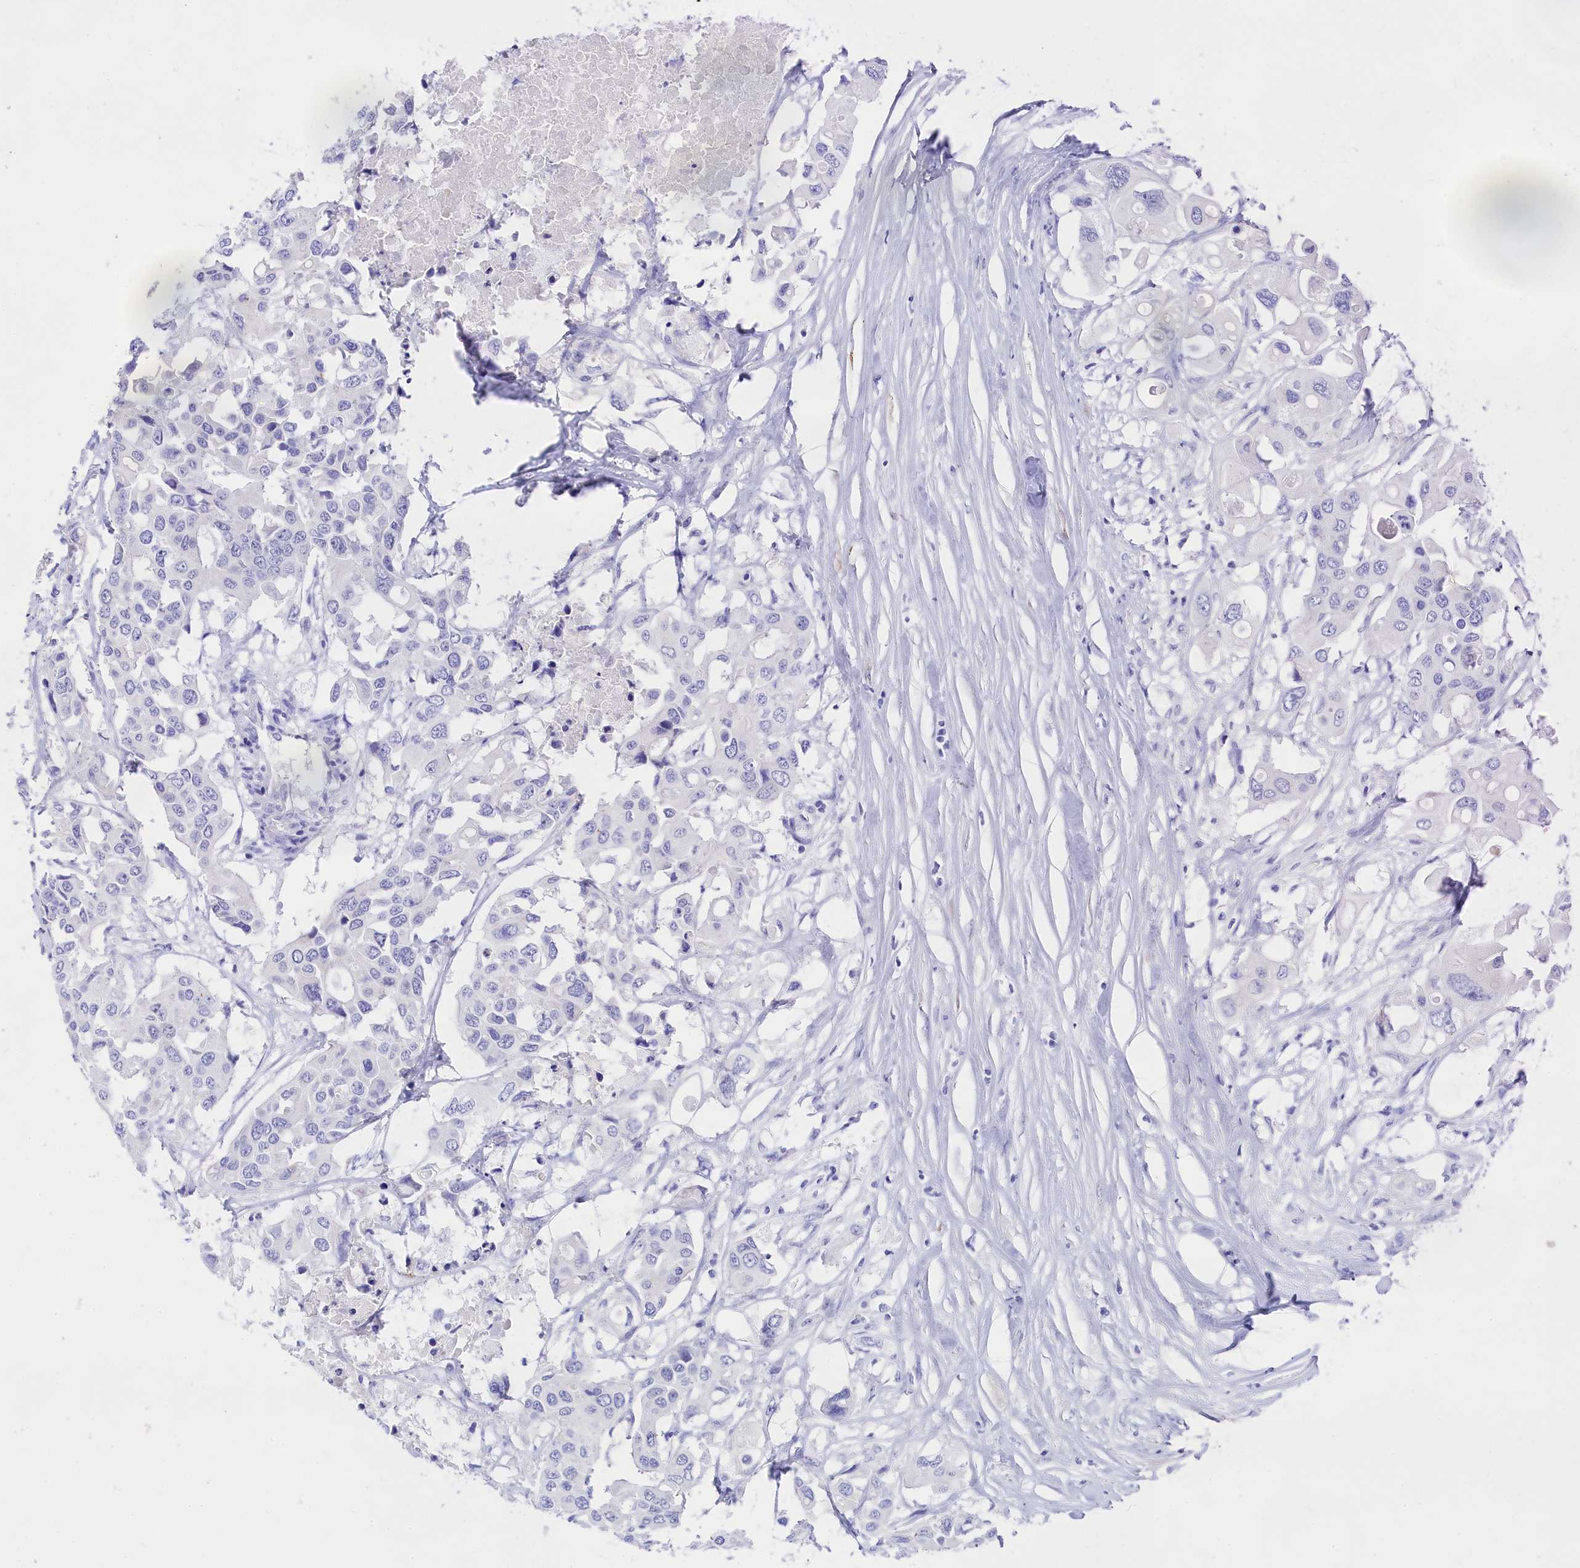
{"staining": {"intensity": "negative", "quantity": "none", "location": "none"}, "tissue": "colorectal cancer", "cell_type": "Tumor cells", "image_type": "cancer", "snomed": [{"axis": "morphology", "description": "Adenocarcinoma, NOS"}, {"axis": "topography", "description": "Colon"}], "caption": "An IHC histopathology image of colorectal adenocarcinoma is shown. There is no staining in tumor cells of colorectal adenocarcinoma.", "gene": "TRIM10", "patient": {"sex": "male", "age": 77}}